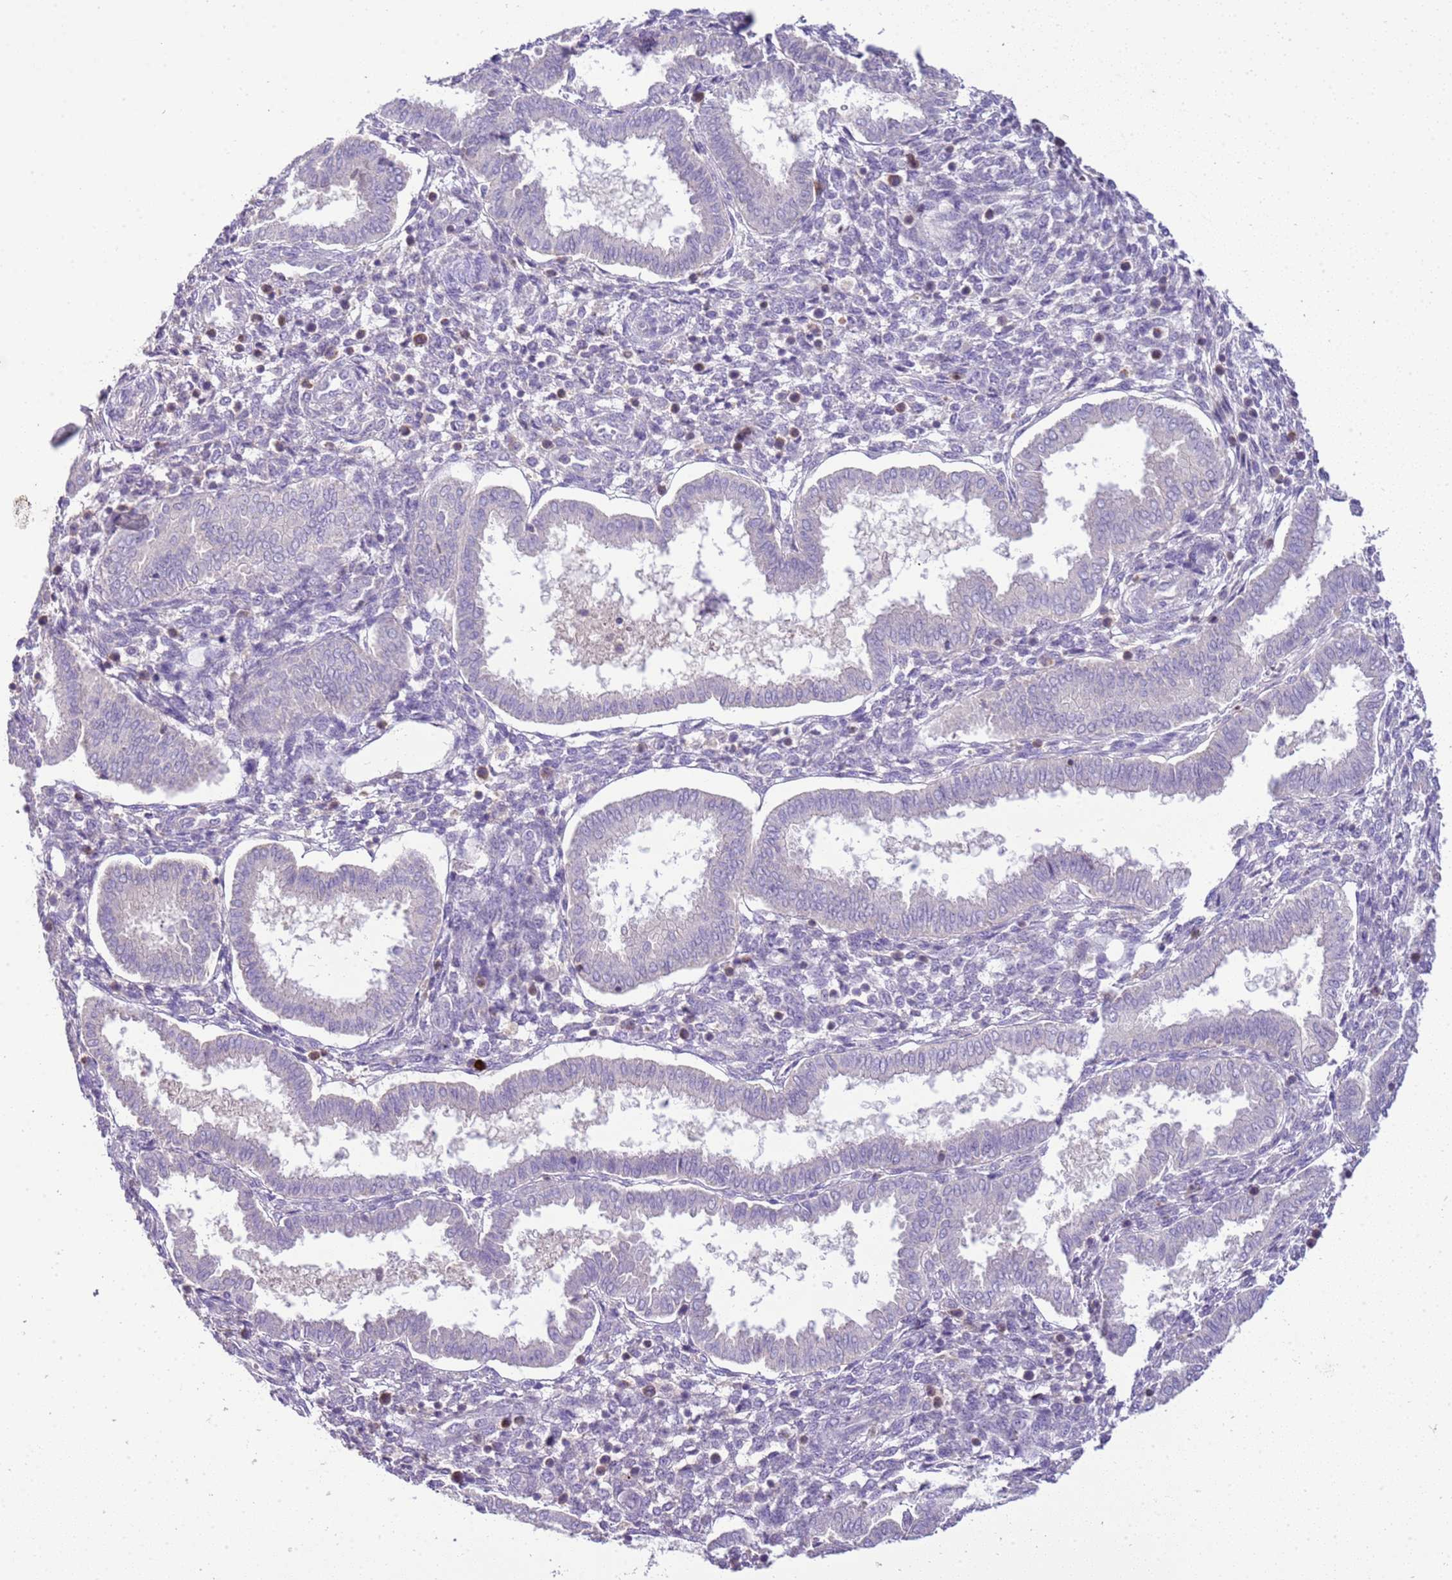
{"staining": {"intensity": "negative", "quantity": "none", "location": "none"}, "tissue": "endometrium", "cell_type": "Cells in endometrial stroma", "image_type": "normal", "snomed": [{"axis": "morphology", "description": "Normal tissue, NOS"}, {"axis": "topography", "description": "Endometrium"}], "caption": "Immunohistochemistry photomicrograph of normal endometrium: endometrium stained with DAB exhibits no significant protein expression in cells in endometrial stroma.", "gene": "IL2RG", "patient": {"sex": "female", "age": 24}}